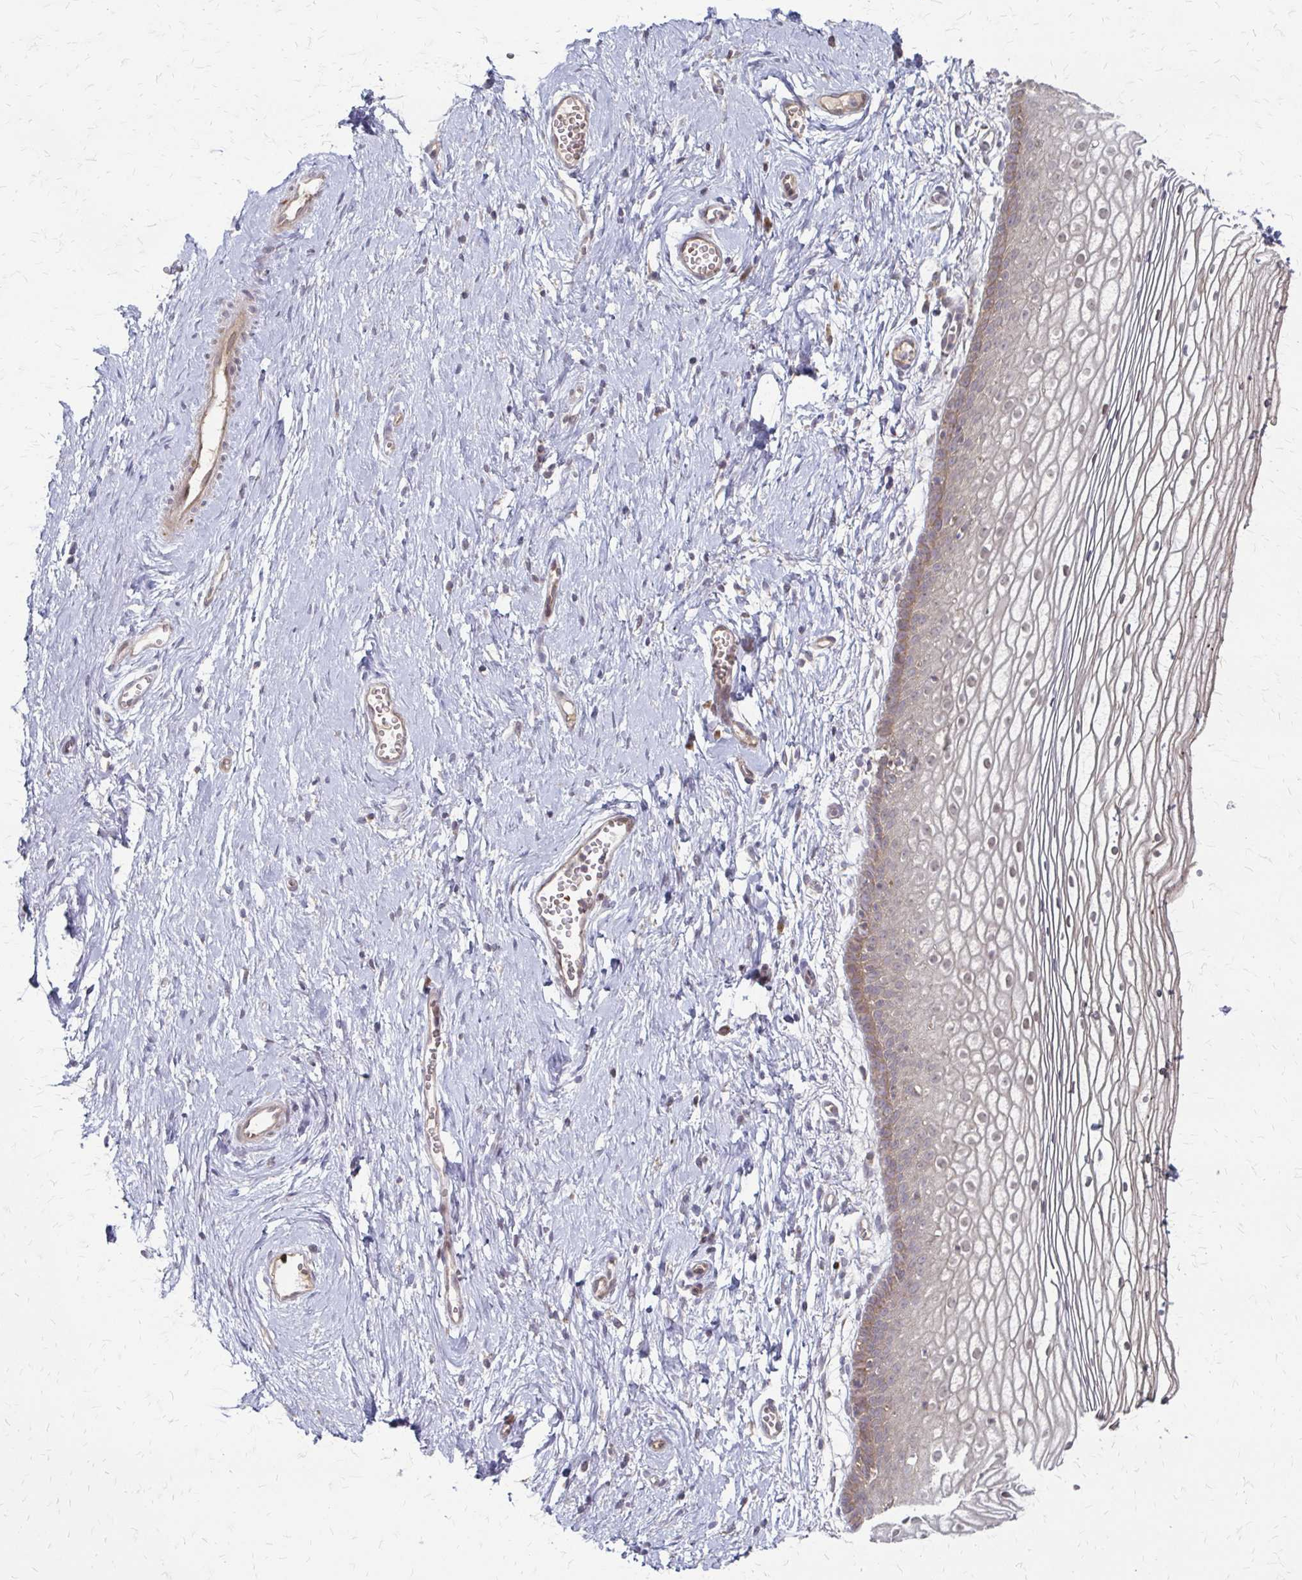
{"staining": {"intensity": "weak", "quantity": "25%-75%", "location": "cytoplasmic/membranous"}, "tissue": "vagina", "cell_type": "Squamous epithelial cells", "image_type": "normal", "snomed": [{"axis": "morphology", "description": "Normal tissue, NOS"}, {"axis": "topography", "description": "Vagina"}], "caption": "The histopathology image shows immunohistochemical staining of unremarkable vagina. There is weak cytoplasmic/membranous positivity is seen in approximately 25%-75% of squamous epithelial cells.", "gene": "ZNF383", "patient": {"sex": "female", "age": 56}}